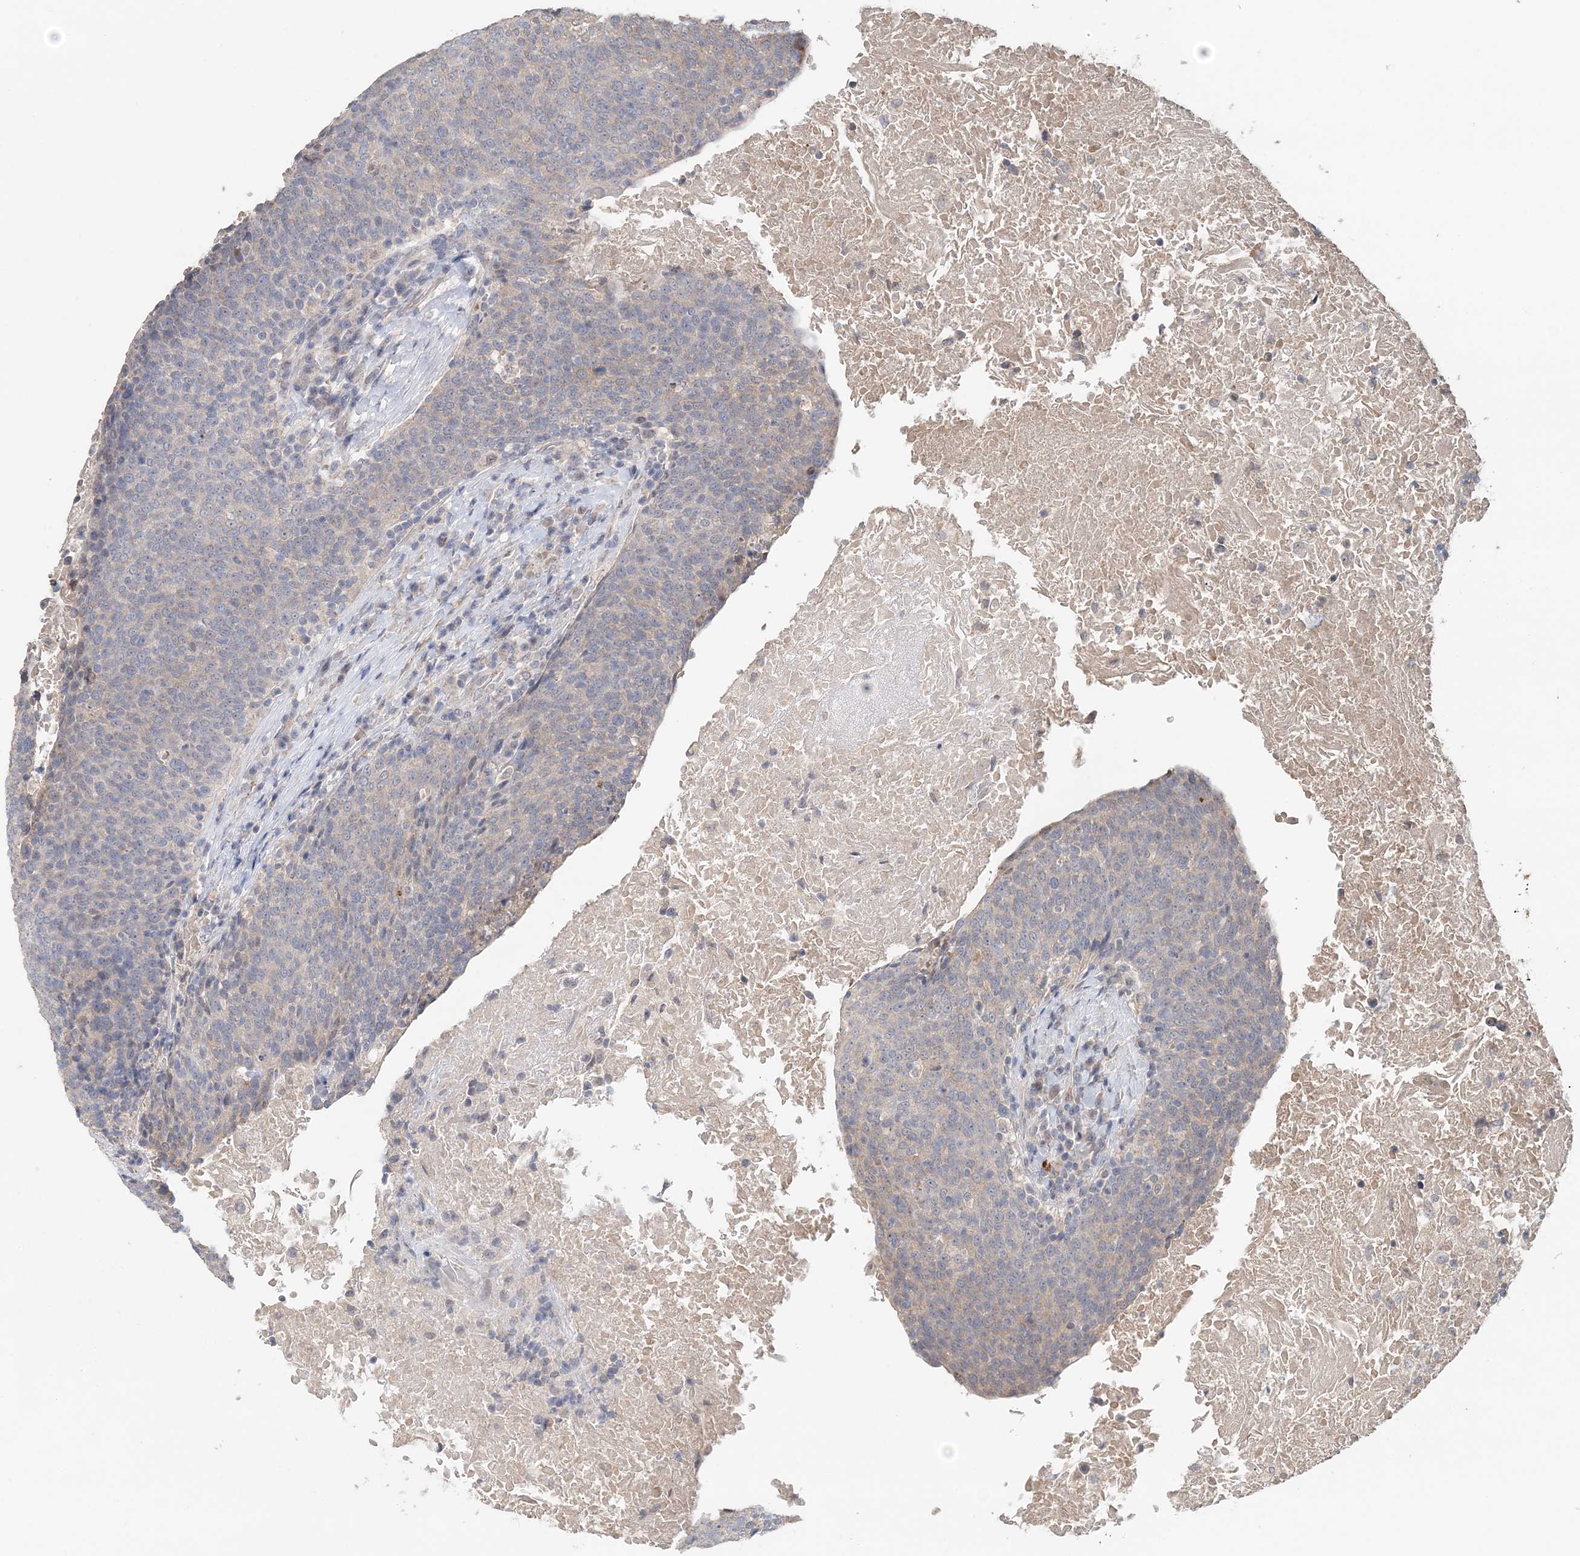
{"staining": {"intensity": "negative", "quantity": "none", "location": "none"}, "tissue": "head and neck cancer", "cell_type": "Tumor cells", "image_type": "cancer", "snomed": [{"axis": "morphology", "description": "Squamous cell carcinoma, NOS"}, {"axis": "morphology", "description": "Squamous cell carcinoma, metastatic, NOS"}, {"axis": "topography", "description": "Lymph node"}, {"axis": "topography", "description": "Head-Neck"}], "caption": "Immunohistochemistry (IHC) photomicrograph of head and neck metastatic squamous cell carcinoma stained for a protein (brown), which shows no positivity in tumor cells.", "gene": "FBXO38", "patient": {"sex": "male", "age": 62}}